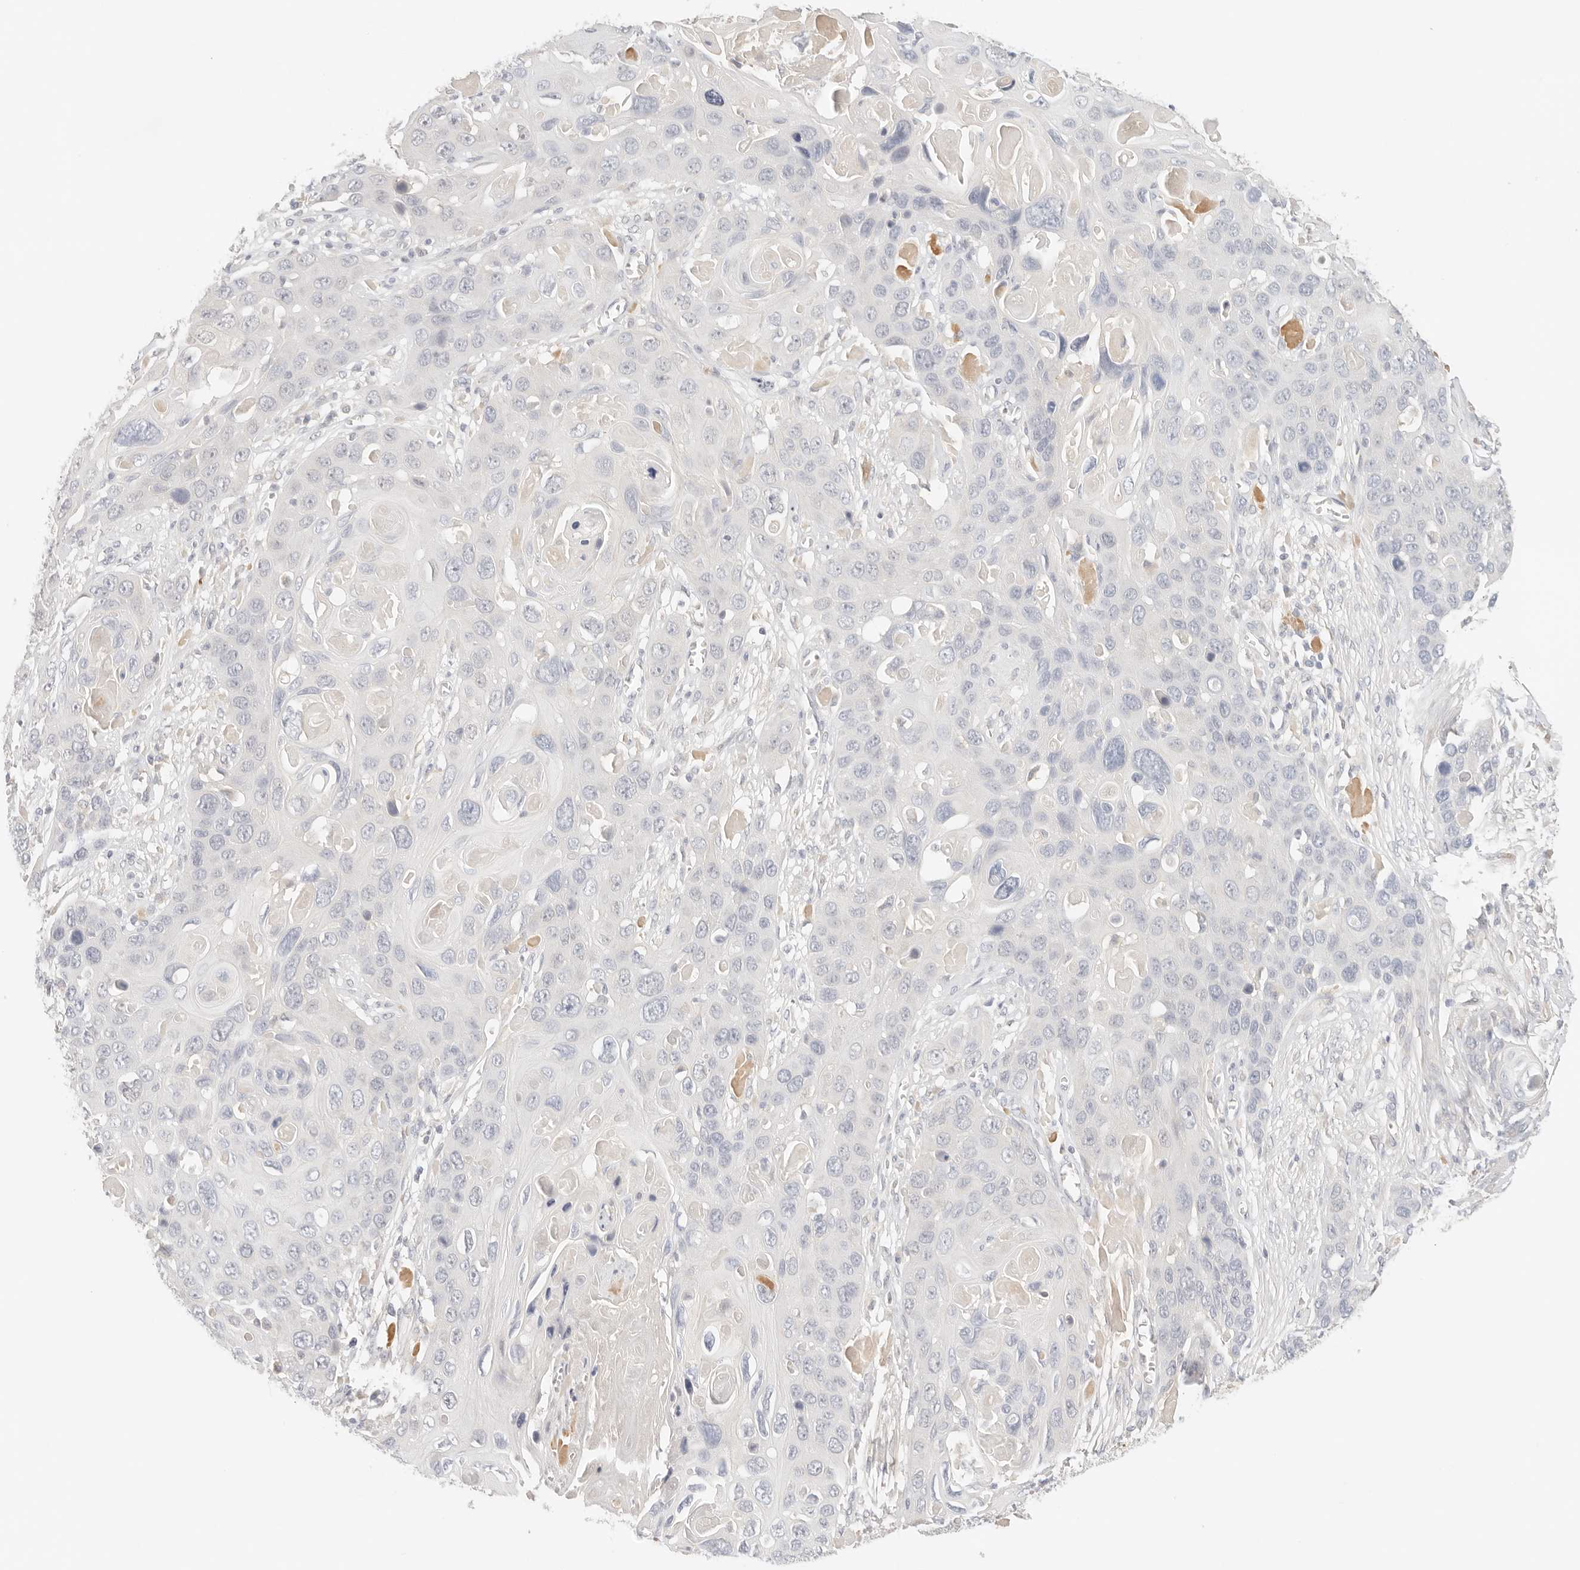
{"staining": {"intensity": "negative", "quantity": "none", "location": "none"}, "tissue": "skin cancer", "cell_type": "Tumor cells", "image_type": "cancer", "snomed": [{"axis": "morphology", "description": "Squamous cell carcinoma, NOS"}, {"axis": "topography", "description": "Skin"}], "caption": "Immunohistochemistry (IHC) photomicrograph of neoplastic tissue: human skin squamous cell carcinoma stained with DAB reveals no significant protein expression in tumor cells.", "gene": "SPHK1", "patient": {"sex": "male", "age": 55}}